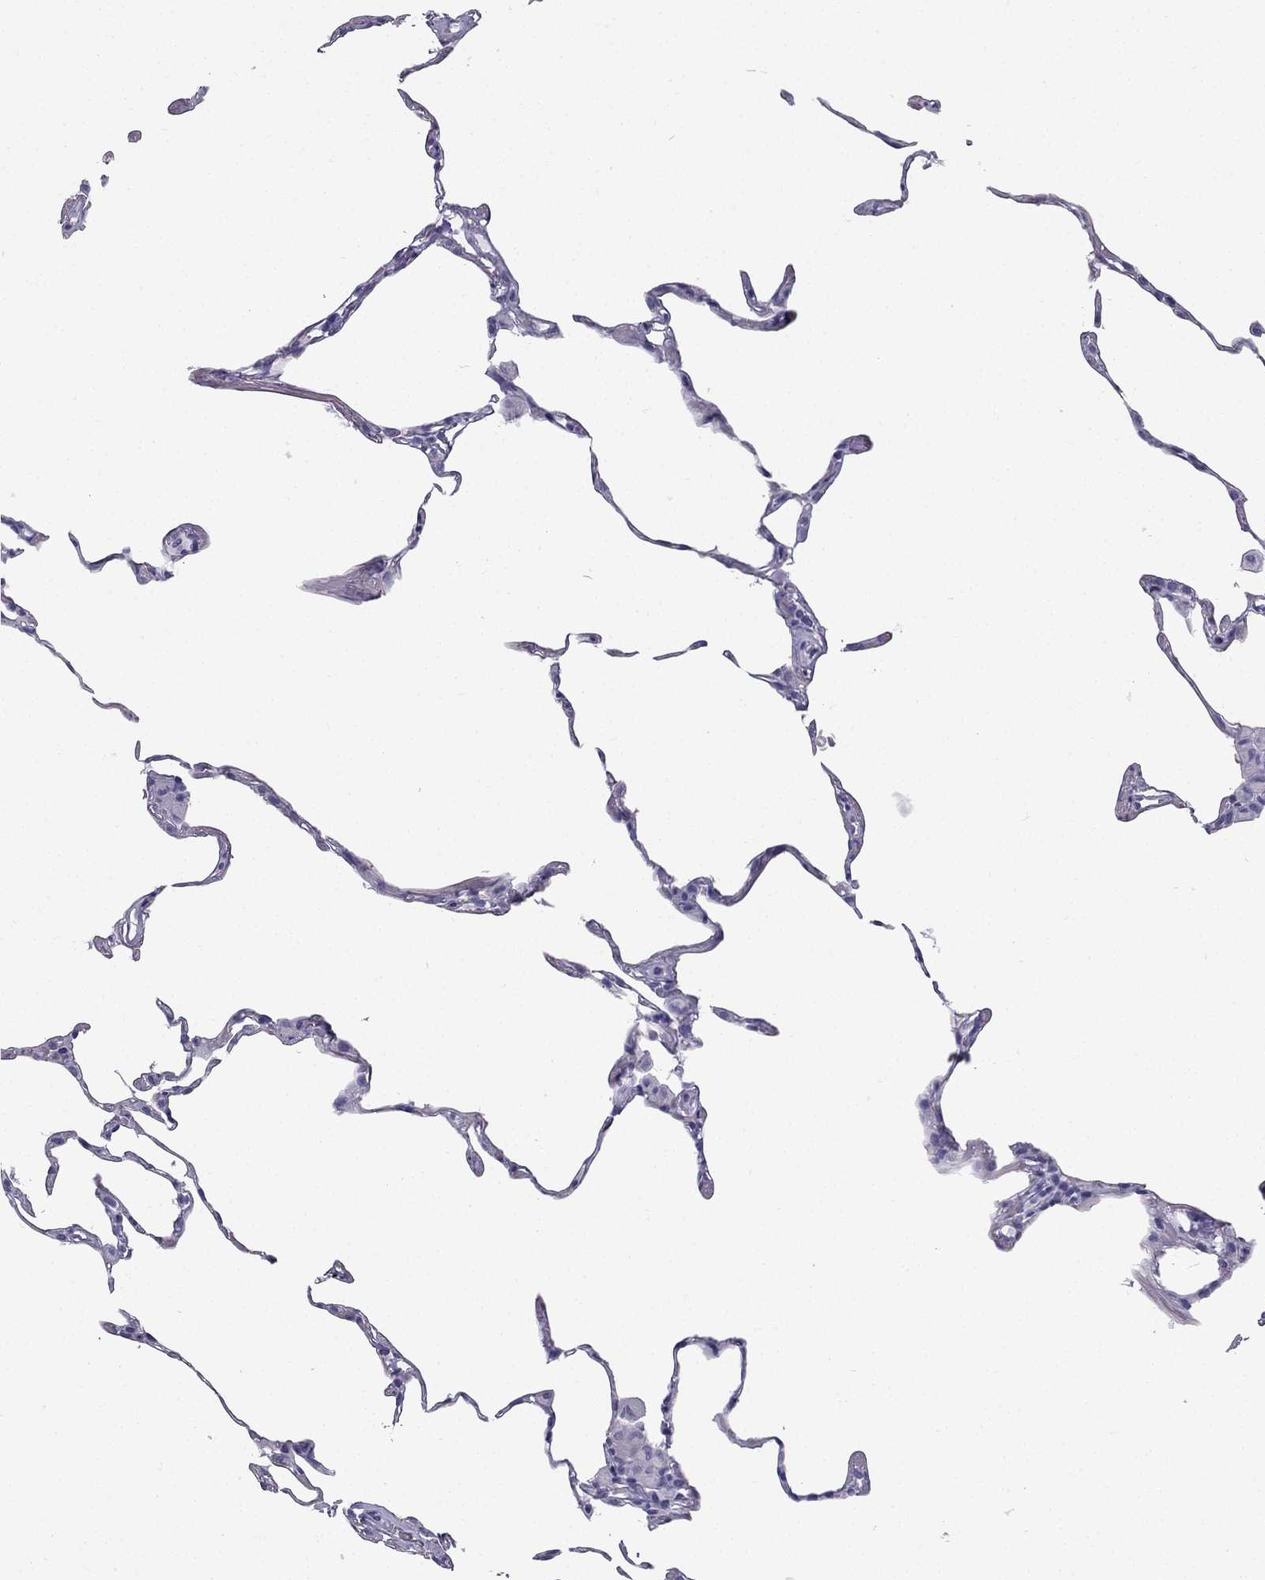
{"staining": {"intensity": "negative", "quantity": "none", "location": "none"}, "tissue": "lung", "cell_type": "Alveolar cells", "image_type": "normal", "snomed": [{"axis": "morphology", "description": "Normal tissue, NOS"}, {"axis": "topography", "description": "Lung"}], "caption": "DAB (3,3'-diaminobenzidine) immunohistochemical staining of benign lung displays no significant staining in alveolar cells.", "gene": "GJA8", "patient": {"sex": "female", "age": 57}}